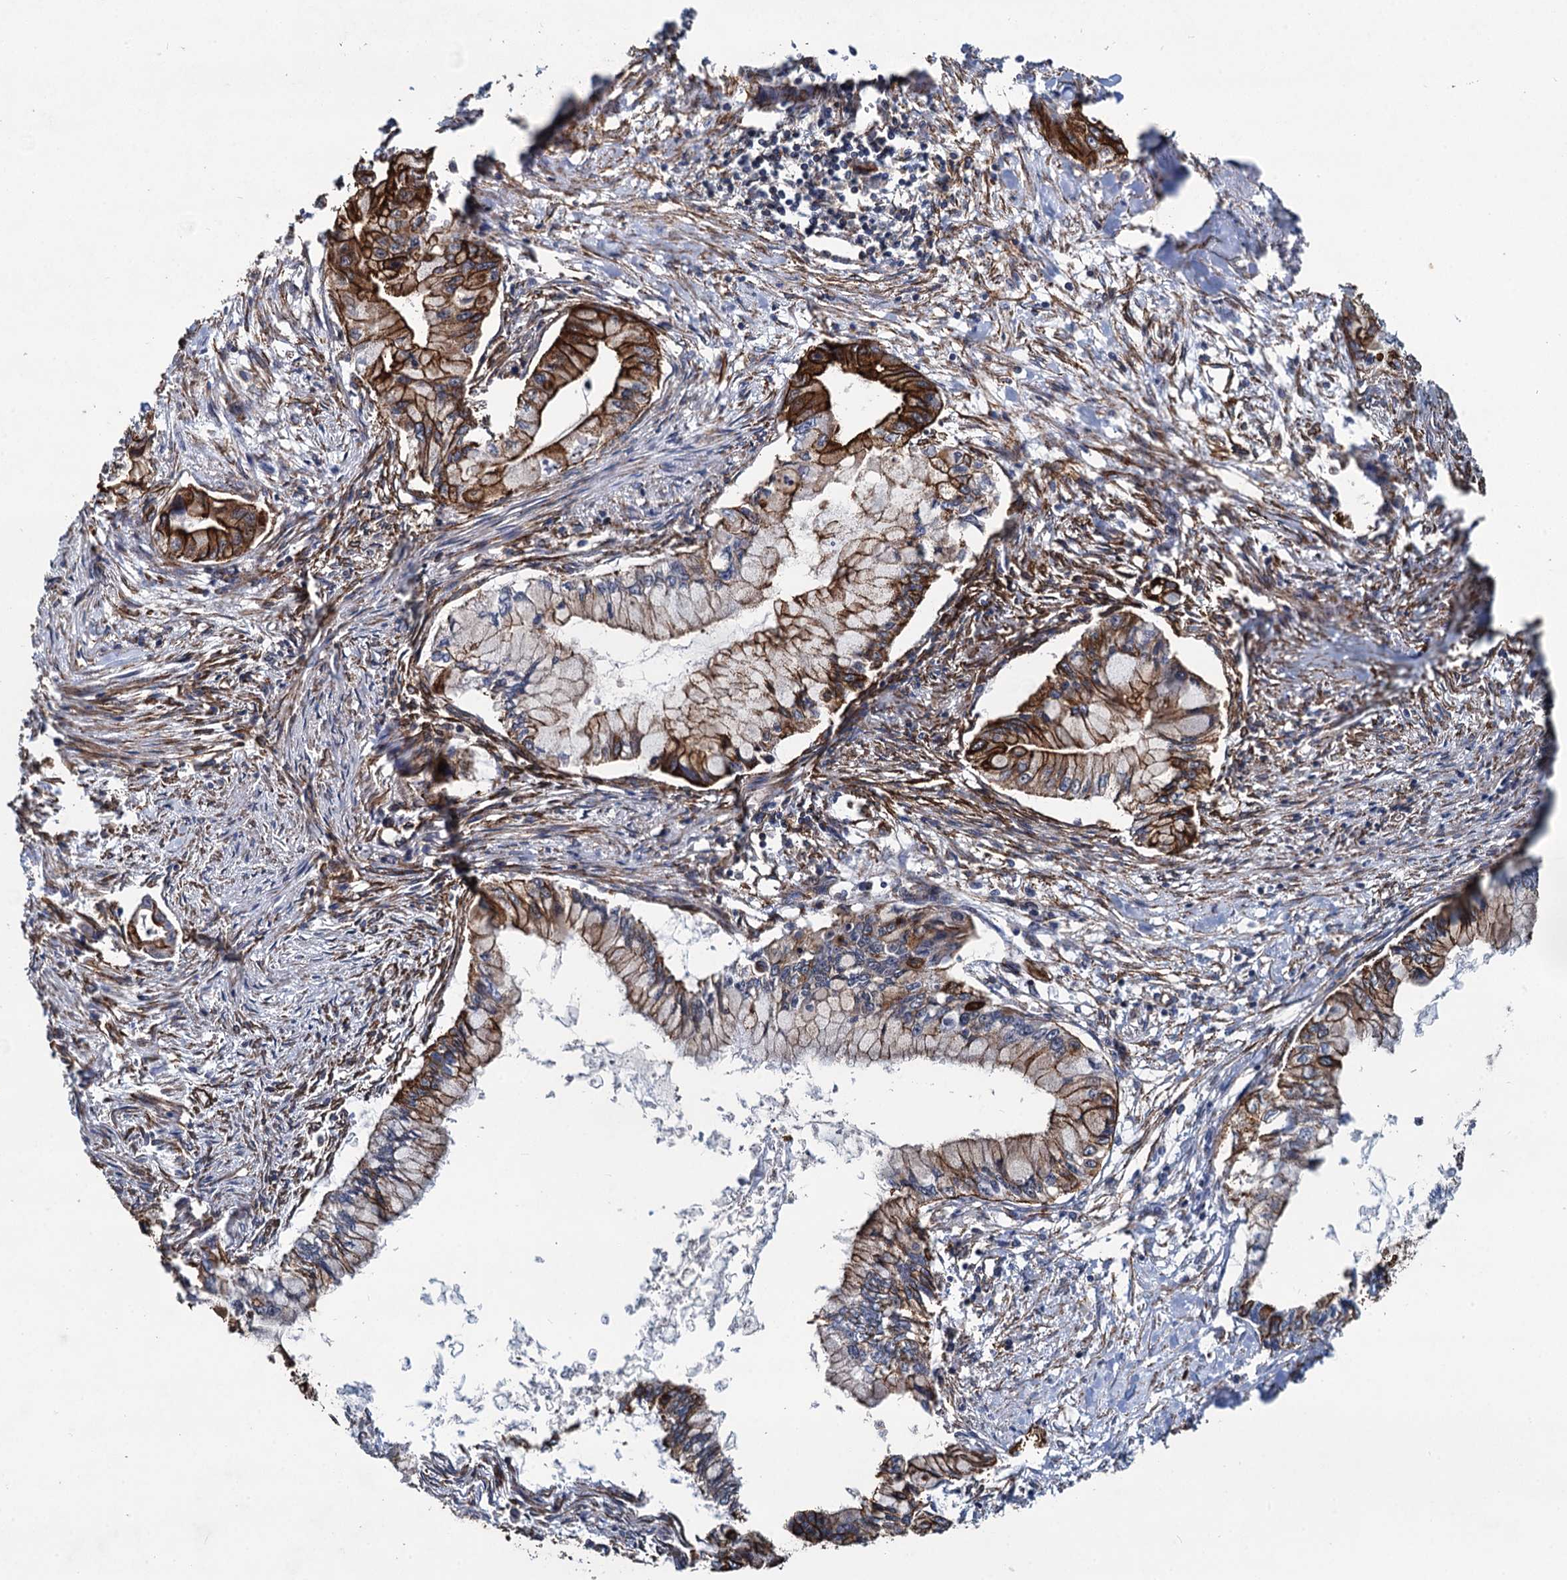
{"staining": {"intensity": "strong", "quantity": "25%-75%", "location": "cytoplasmic/membranous"}, "tissue": "pancreatic cancer", "cell_type": "Tumor cells", "image_type": "cancer", "snomed": [{"axis": "morphology", "description": "Adenocarcinoma, NOS"}, {"axis": "topography", "description": "Pancreas"}], "caption": "This photomicrograph exhibits pancreatic cancer stained with immunohistochemistry (IHC) to label a protein in brown. The cytoplasmic/membranous of tumor cells show strong positivity for the protein. Nuclei are counter-stained blue.", "gene": "SVIP", "patient": {"sex": "male", "age": 48}}